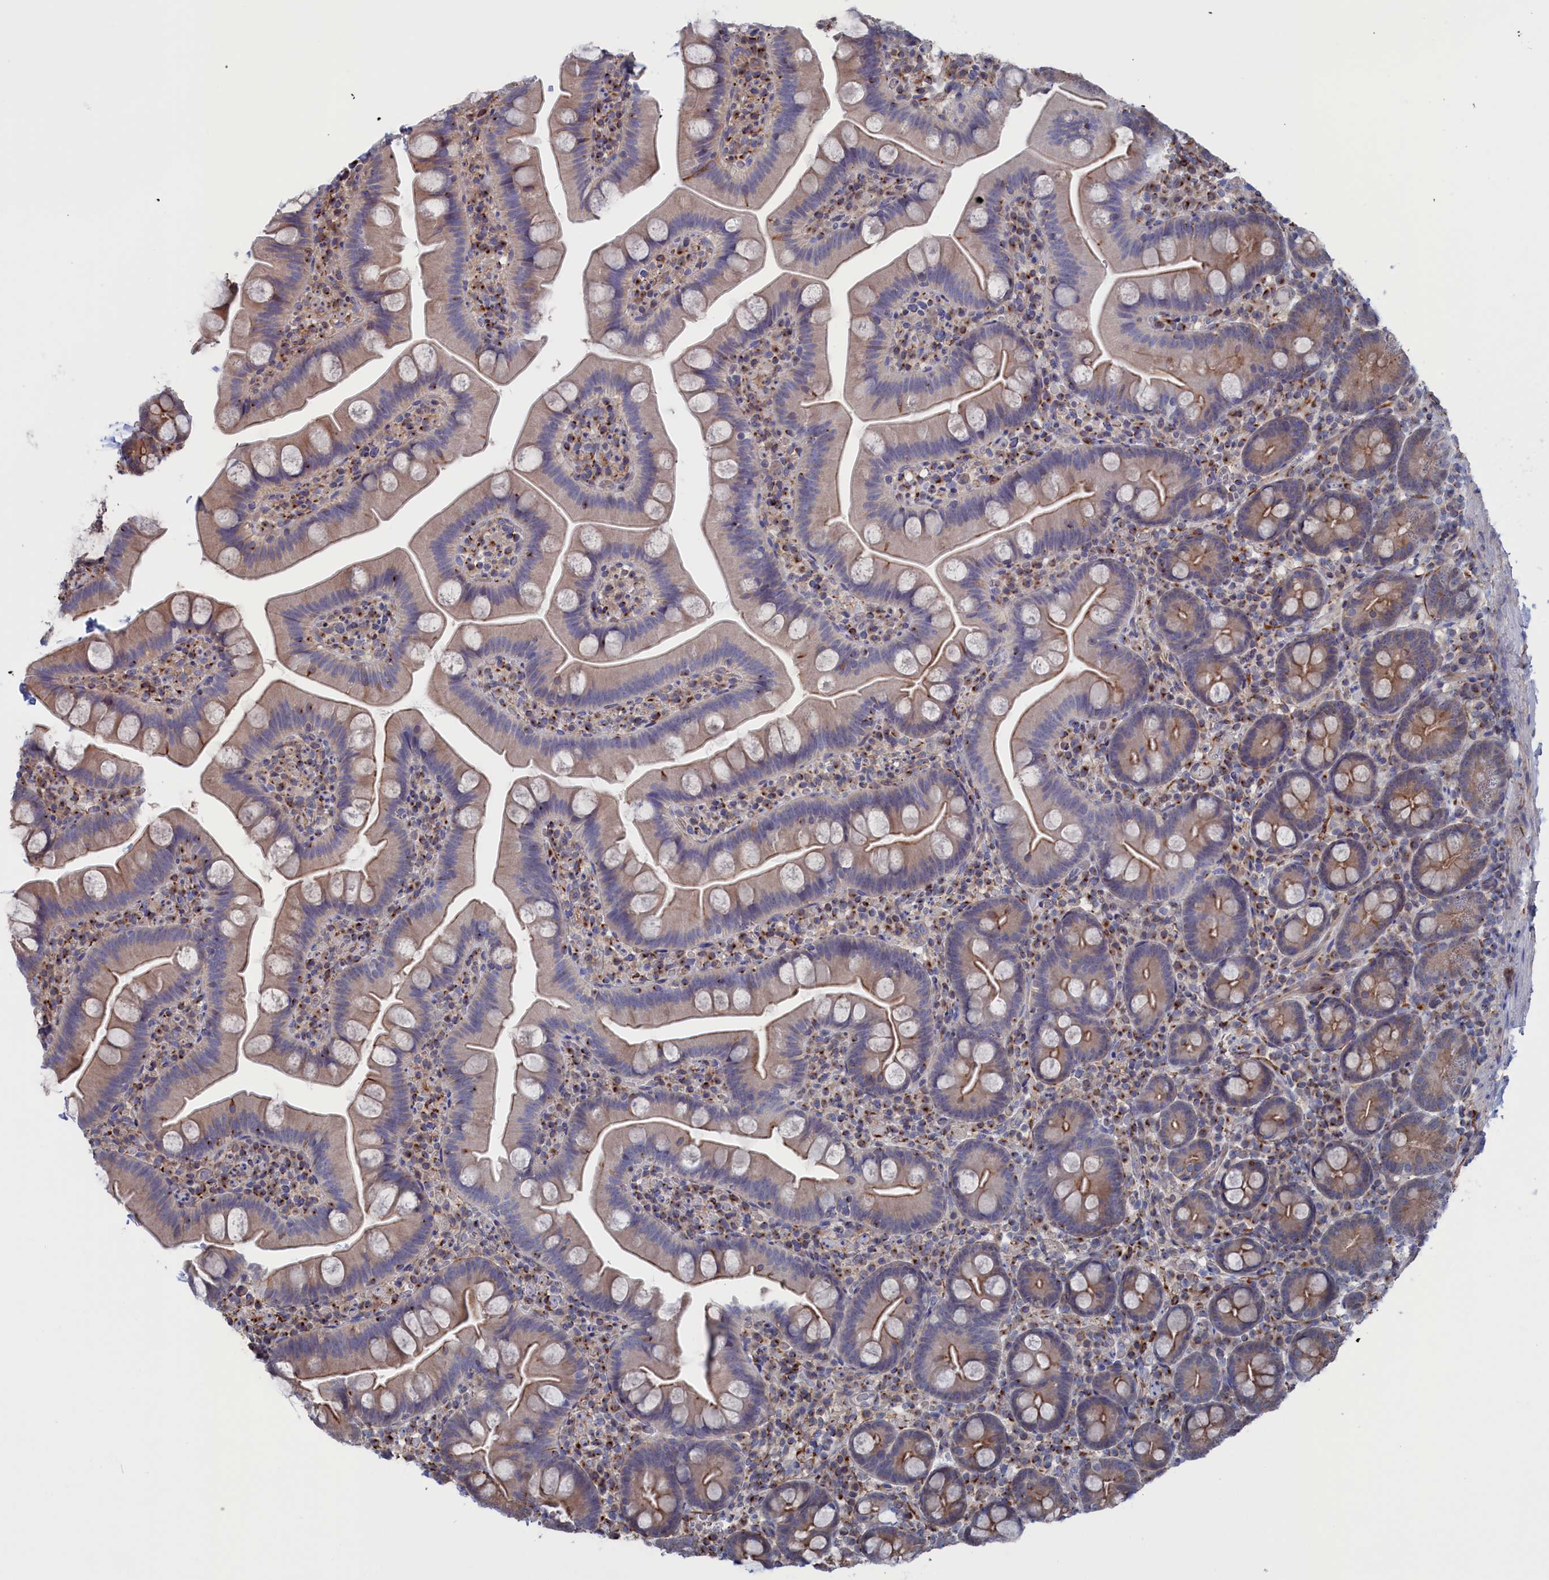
{"staining": {"intensity": "weak", "quantity": "25%-75%", "location": "cytoplasmic/membranous"}, "tissue": "small intestine", "cell_type": "Glandular cells", "image_type": "normal", "snomed": [{"axis": "morphology", "description": "Normal tissue, NOS"}, {"axis": "topography", "description": "Small intestine"}], "caption": "Weak cytoplasmic/membranous protein staining is seen in approximately 25%-75% of glandular cells in small intestine. The staining was performed using DAB to visualize the protein expression in brown, while the nuclei were stained in blue with hematoxylin (Magnification: 20x).", "gene": "NUTF2", "patient": {"sex": "female", "age": 68}}